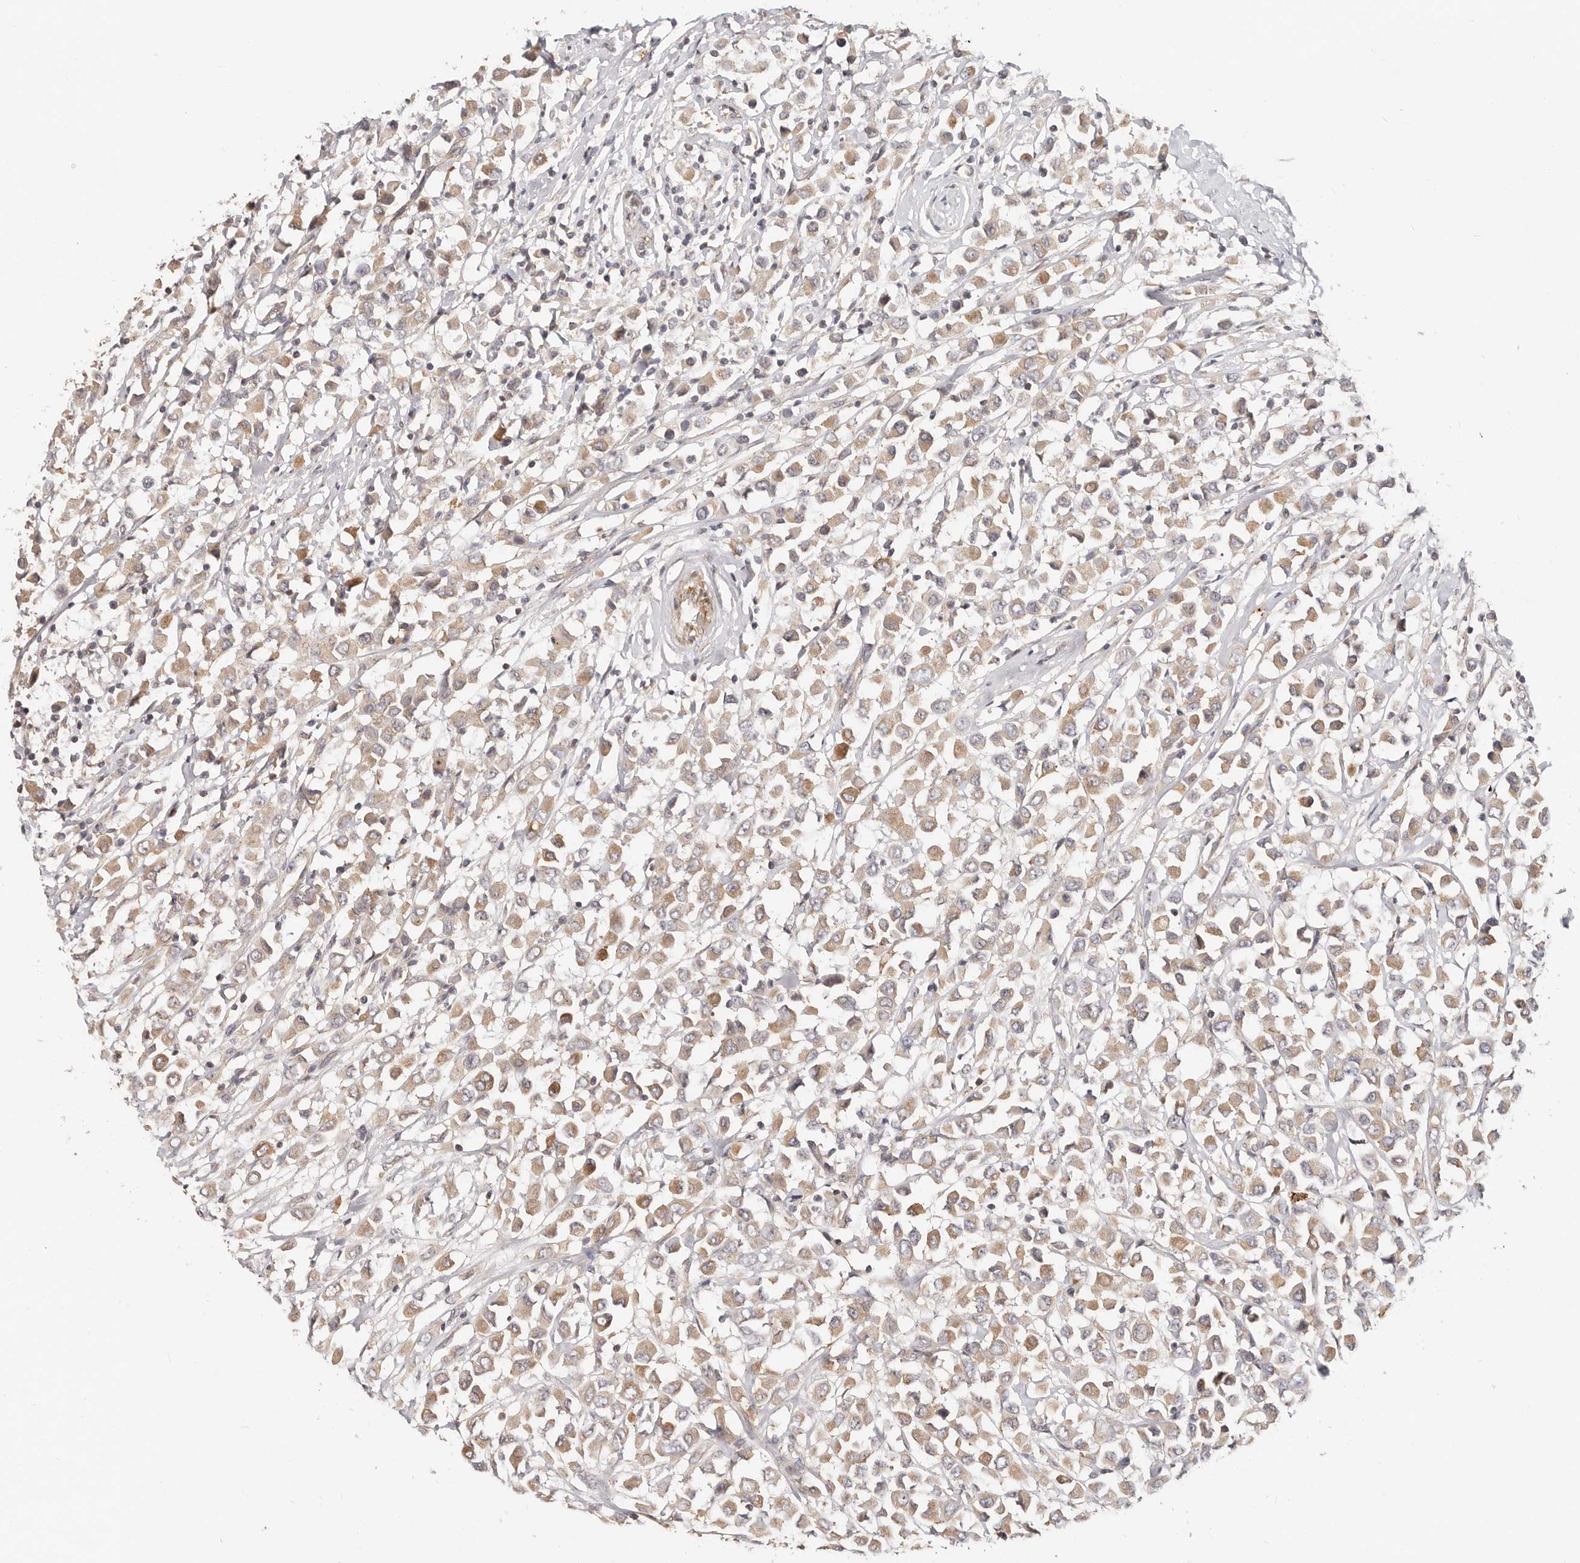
{"staining": {"intensity": "moderate", "quantity": ">75%", "location": "cytoplasmic/membranous"}, "tissue": "breast cancer", "cell_type": "Tumor cells", "image_type": "cancer", "snomed": [{"axis": "morphology", "description": "Duct carcinoma"}, {"axis": "topography", "description": "Breast"}], "caption": "IHC staining of invasive ductal carcinoma (breast), which reveals medium levels of moderate cytoplasmic/membranous positivity in approximately >75% of tumor cells indicating moderate cytoplasmic/membranous protein positivity. The staining was performed using DAB (3,3'-diaminobenzidine) (brown) for protein detection and nuclei were counterstained in hematoxylin (blue).", "gene": "ZRANB1", "patient": {"sex": "female", "age": 61}}